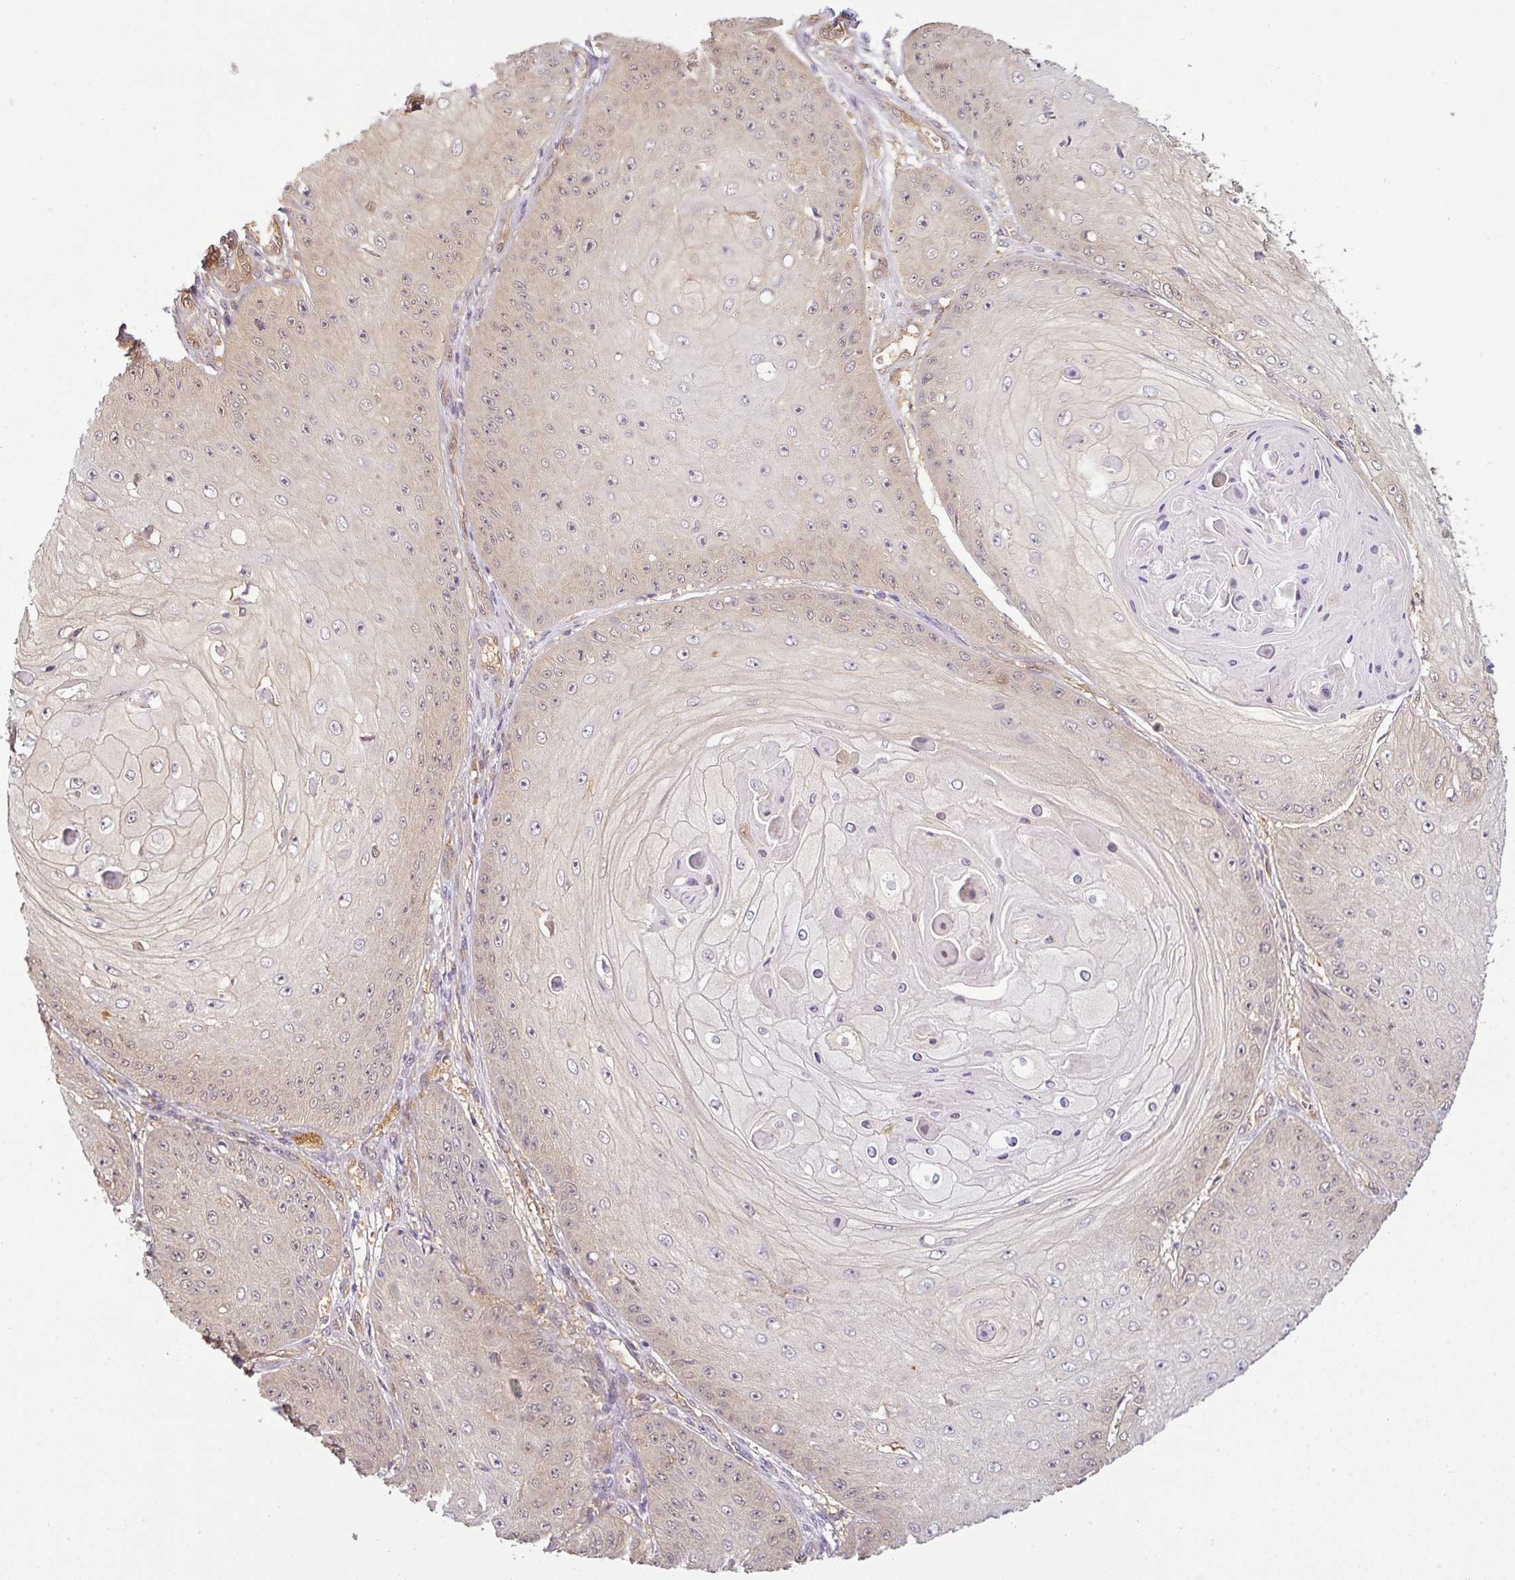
{"staining": {"intensity": "weak", "quantity": "<25%", "location": "cytoplasmic/membranous"}, "tissue": "skin cancer", "cell_type": "Tumor cells", "image_type": "cancer", "snomed": [{"axis": "morphology", "description": "Squamous cell carcinoma, NOS"}, {"axis": "topography", "description": "Skin"}], "caption": "Tumor cells are negative for protein expression in human squamous cell carcinoma (skin).", "gene": "ANKRD18A", "patient": {"sex": "male", "age": 70}}